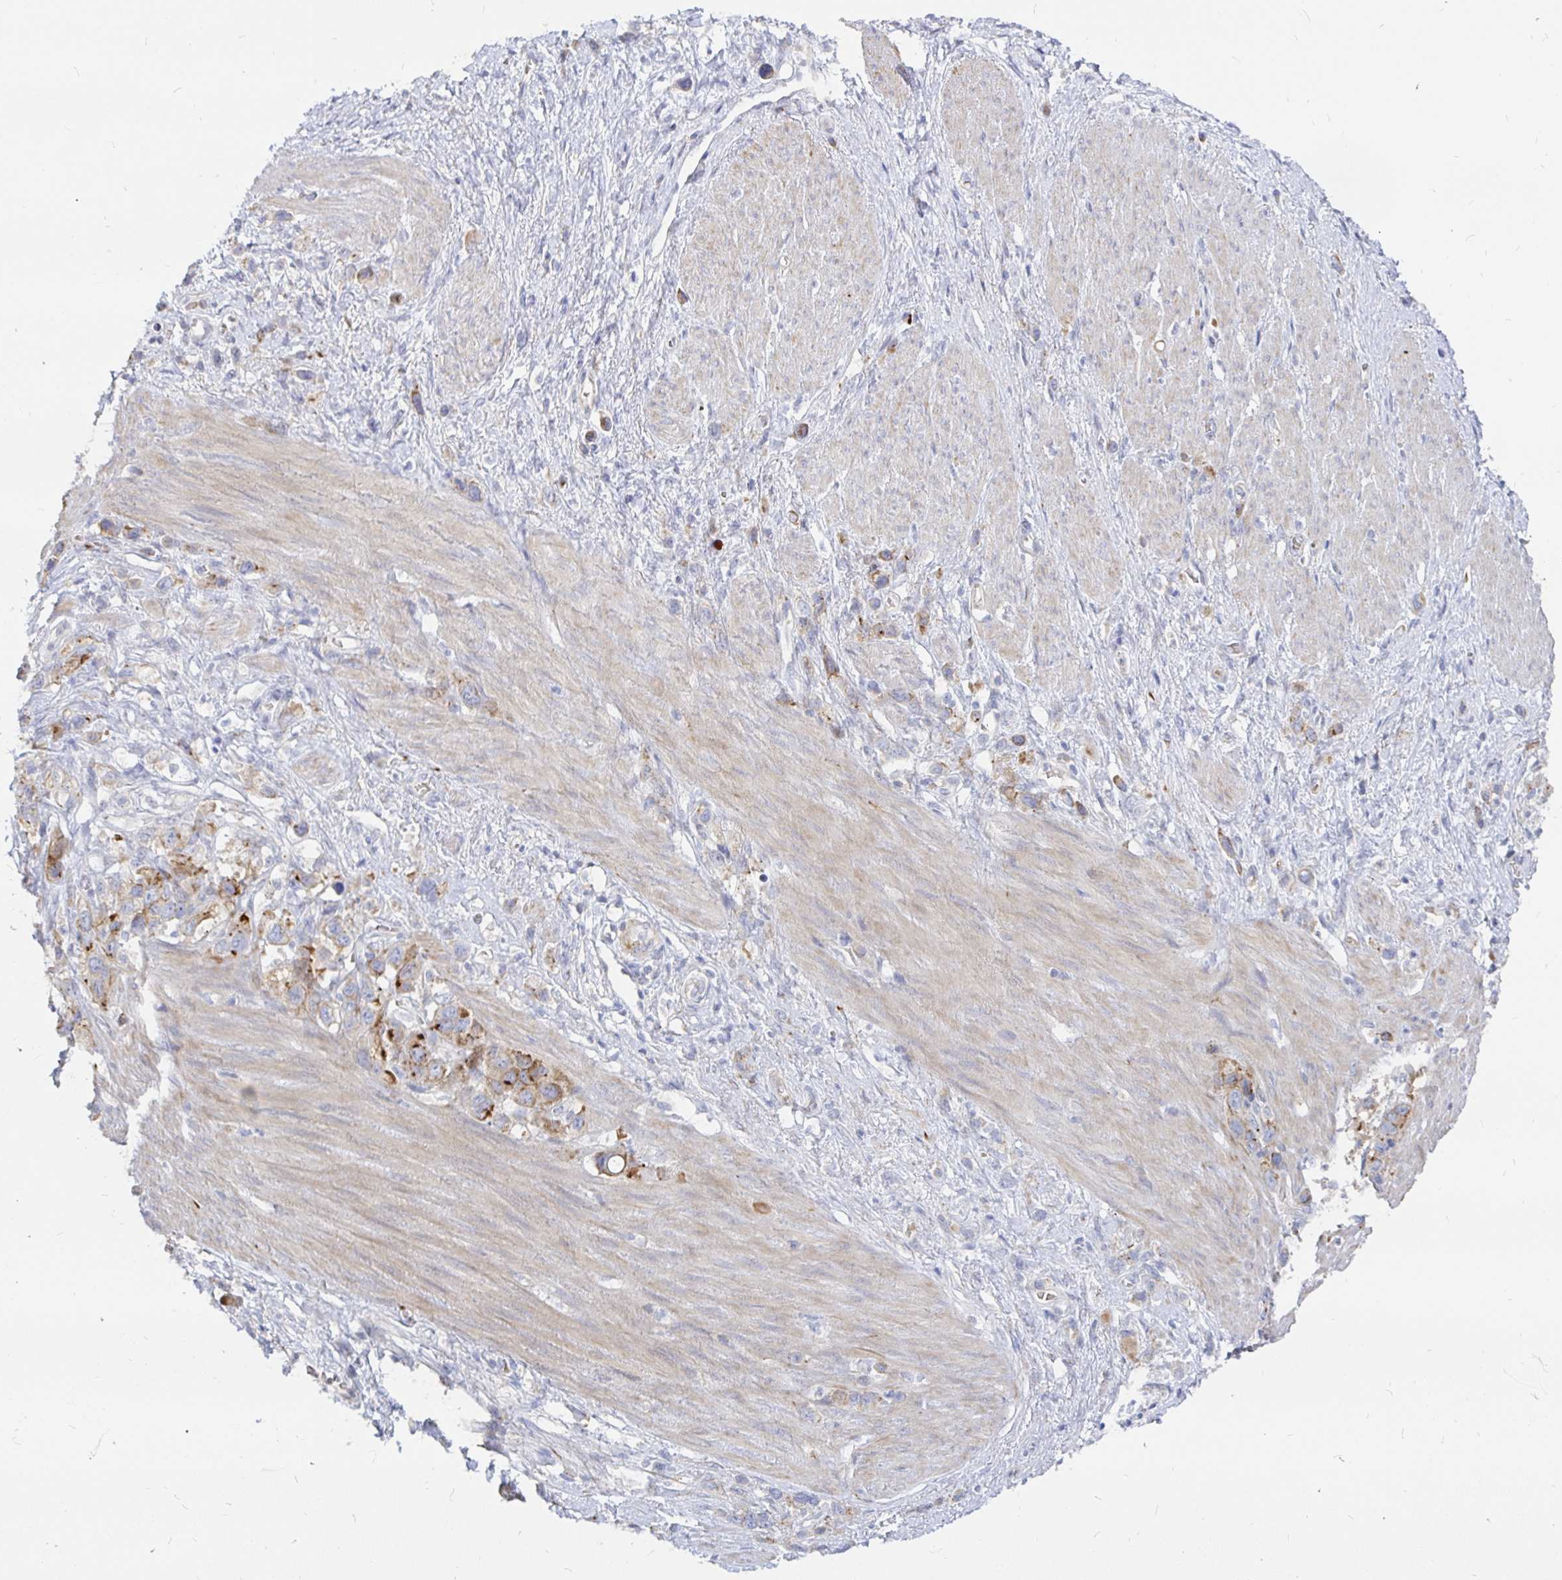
{"staining": {"intensity": "moderate", "quantity": "<25%", "location": "cytoplasmic/membranous"}, "tissue": "stomach cancer", "cell_type": "Tumor cells", "image_type": "cancer", "snomed": [{"axis": "morphology", "description": "Adenocarcinoma, NOS"}, {"axis": "topography", "description": "Stomach"}], "caption": "A brown stain shows moderate cytoplasmic/membranous expression of a protein in human stomach cancer (adenocarcinoma) tumor cells.", "gene": "KCTD19", "patient": {"sex": "female", "age": 65}}